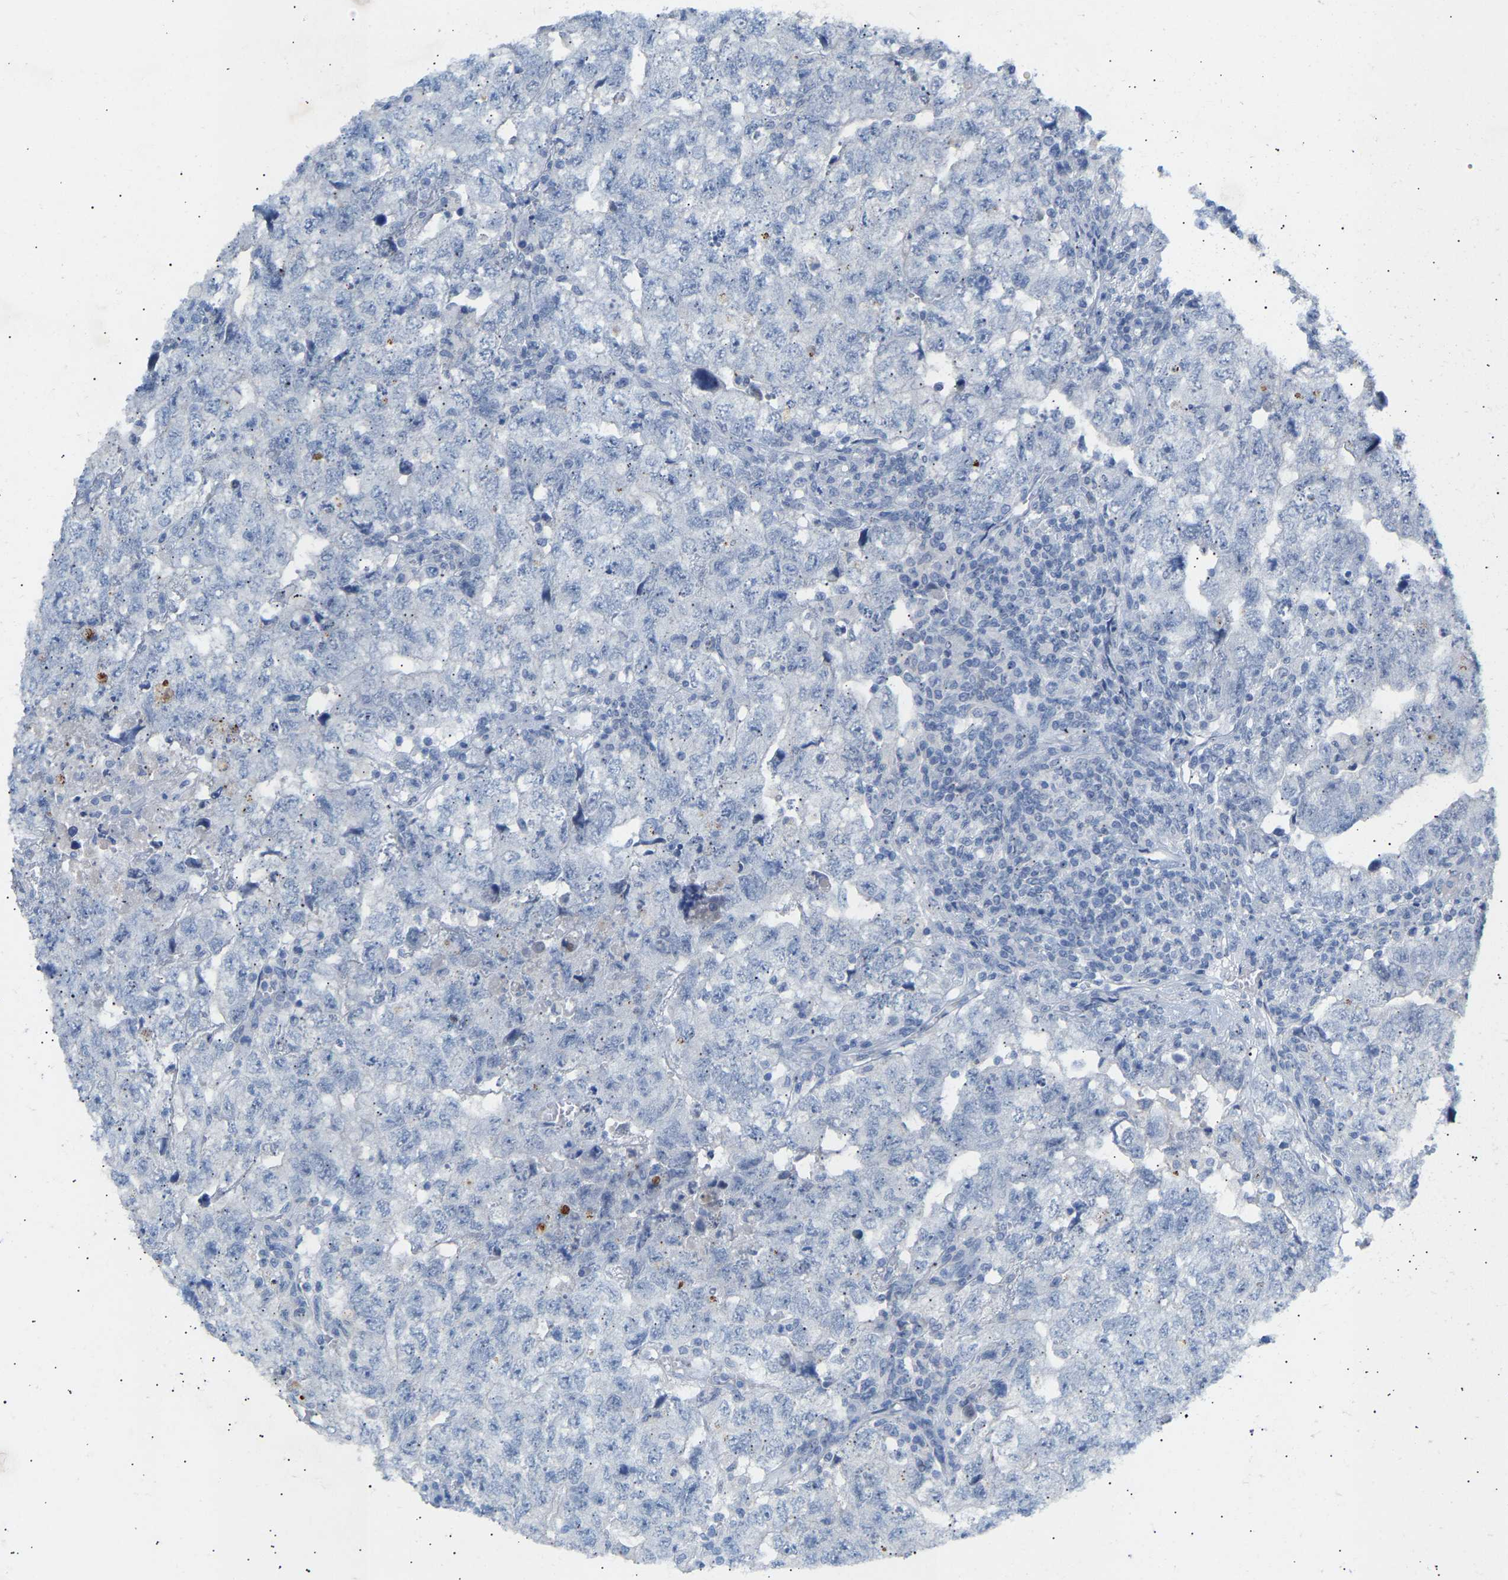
{"staining": {"intensity": "weak", "quantity": "<25%", "location": "cytoplasmic/membranous"}, "tissue": "testis cancer", "cell_type": "Tumor cells", "image_type": "cancer", "snomed": [{"axis": "morphology", "description": "Carcinoma, Embryonal, NOS"}, {"axis": "topography", "description": "Testis"}], "caption": "Immunohistochemical staining of human testis cancer (embryonal carcinoma) exhibits no significant staining in tumor cells. (Stains: DAB immunohistochemistry with hematoxylin counter stain, Microscopy: brightfield microscopy at high magnification).", "gene": "PEX1", "patient": {"sex": "male", "age": 36}}